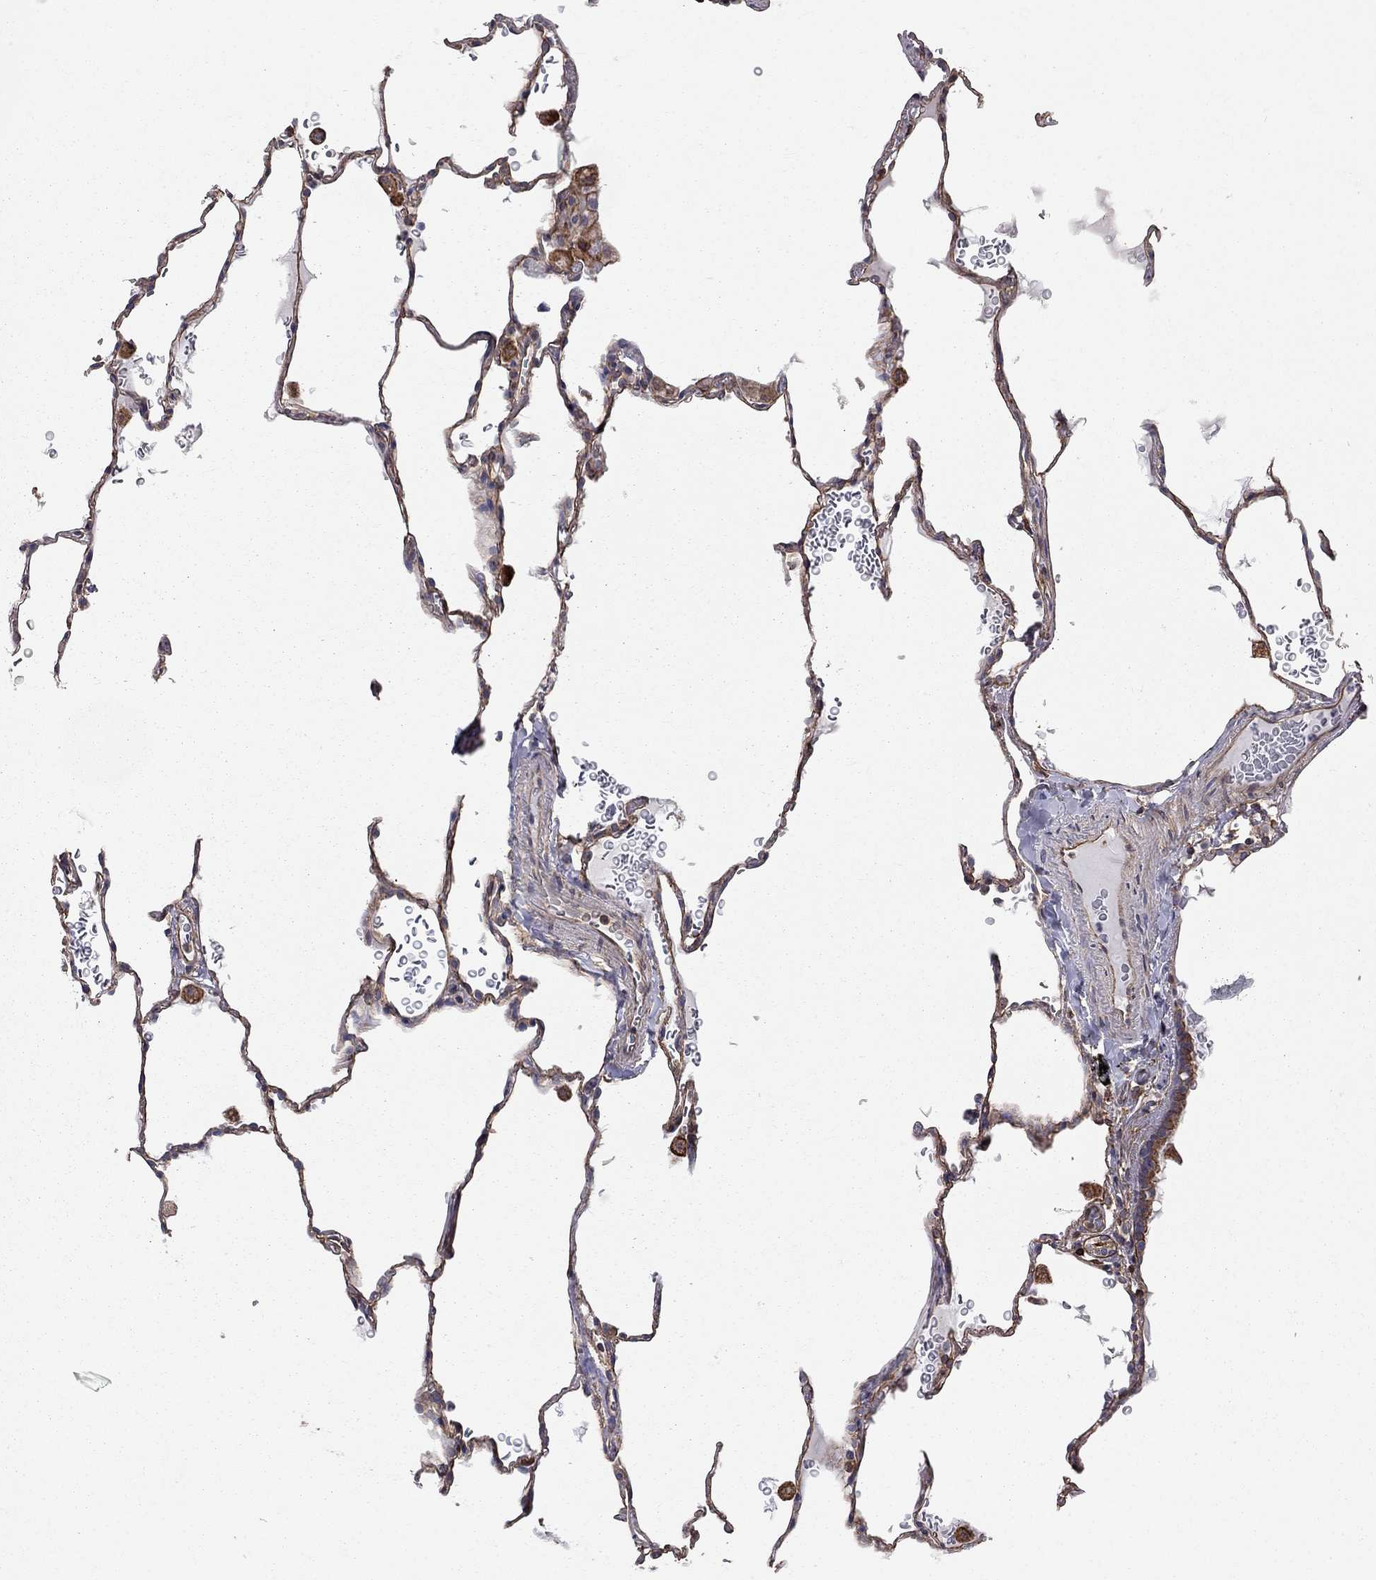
{"staining": {"intensity": "strong", "quantity": "25%-75%", "location": "cytoplasmic/membranous"}, "tissue": "lung", "cell_type": "Alveolar cells", "image_type": "normal", "snomed": [{"axis": "morphology", "description": "Normal tissue, NOS"}, {"axis": "morphology", "description": "Adenocarcinoma, metastatic, NOS"}, {"axis": "topography", "description": "Lung"}], "caption": "Immunohistochemical staining of normal lung shows high levels of strong cytoplasmic/membranous expression in approximately 25%-75% of alveolar cells.", "gene": "BICDL2", "patient": {"sex": "male", "age": 45}}